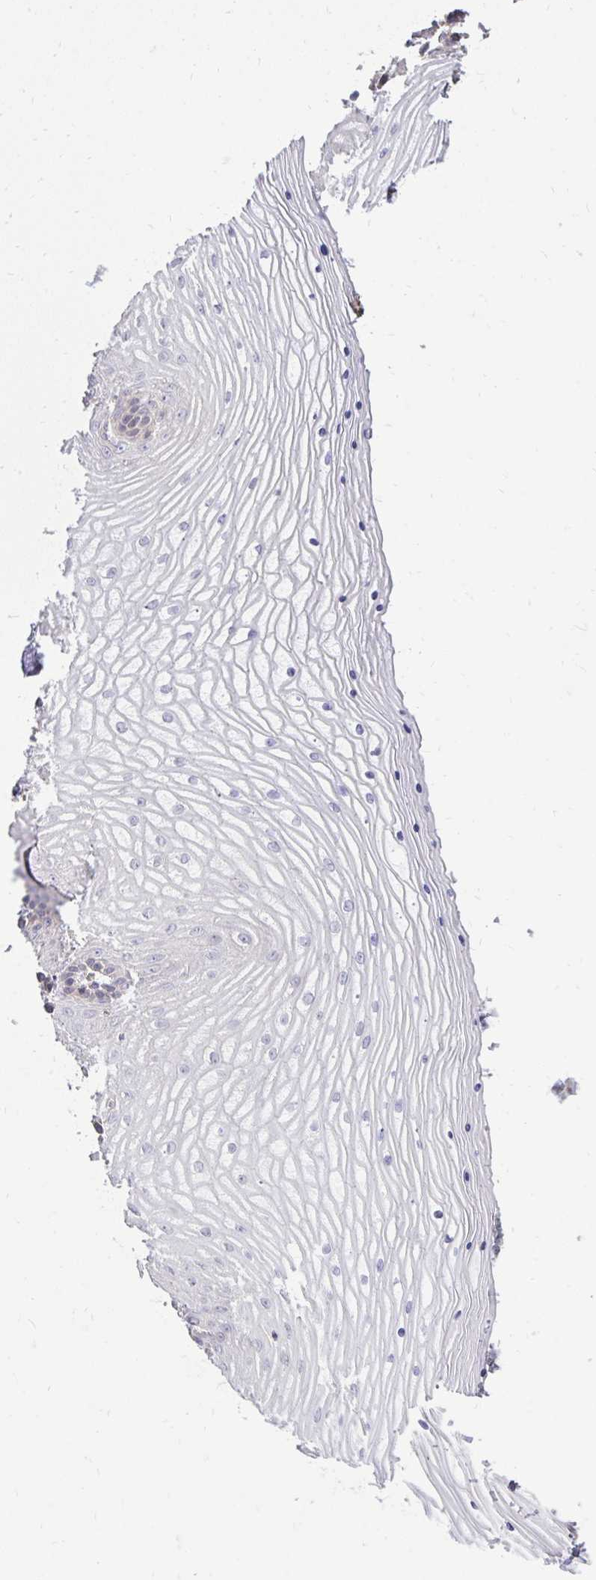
{"staining": {"intensity": "moderate", "quantity": "<25%", "location": "cytoplasmic/membranous"}, "tissue": "vagina", "cell_type": "Squamous epithelial cells", "image_type": "normal", "snomed": [{"axis": "morphology", "description": "Normal tissue, NOS"}, {"axis": "topography", "description": "Vagina"}], "caption": "Vagina stained with immunohistochemistry (IHC) shows moderate cytoplasmic/membranous staining in approximately <25% of squamous epithelial cells. (IHC, brightfield microscopy, high magnification).", "gene": "SLC7A5", "patient": {"sex": "female", "age": 45}}